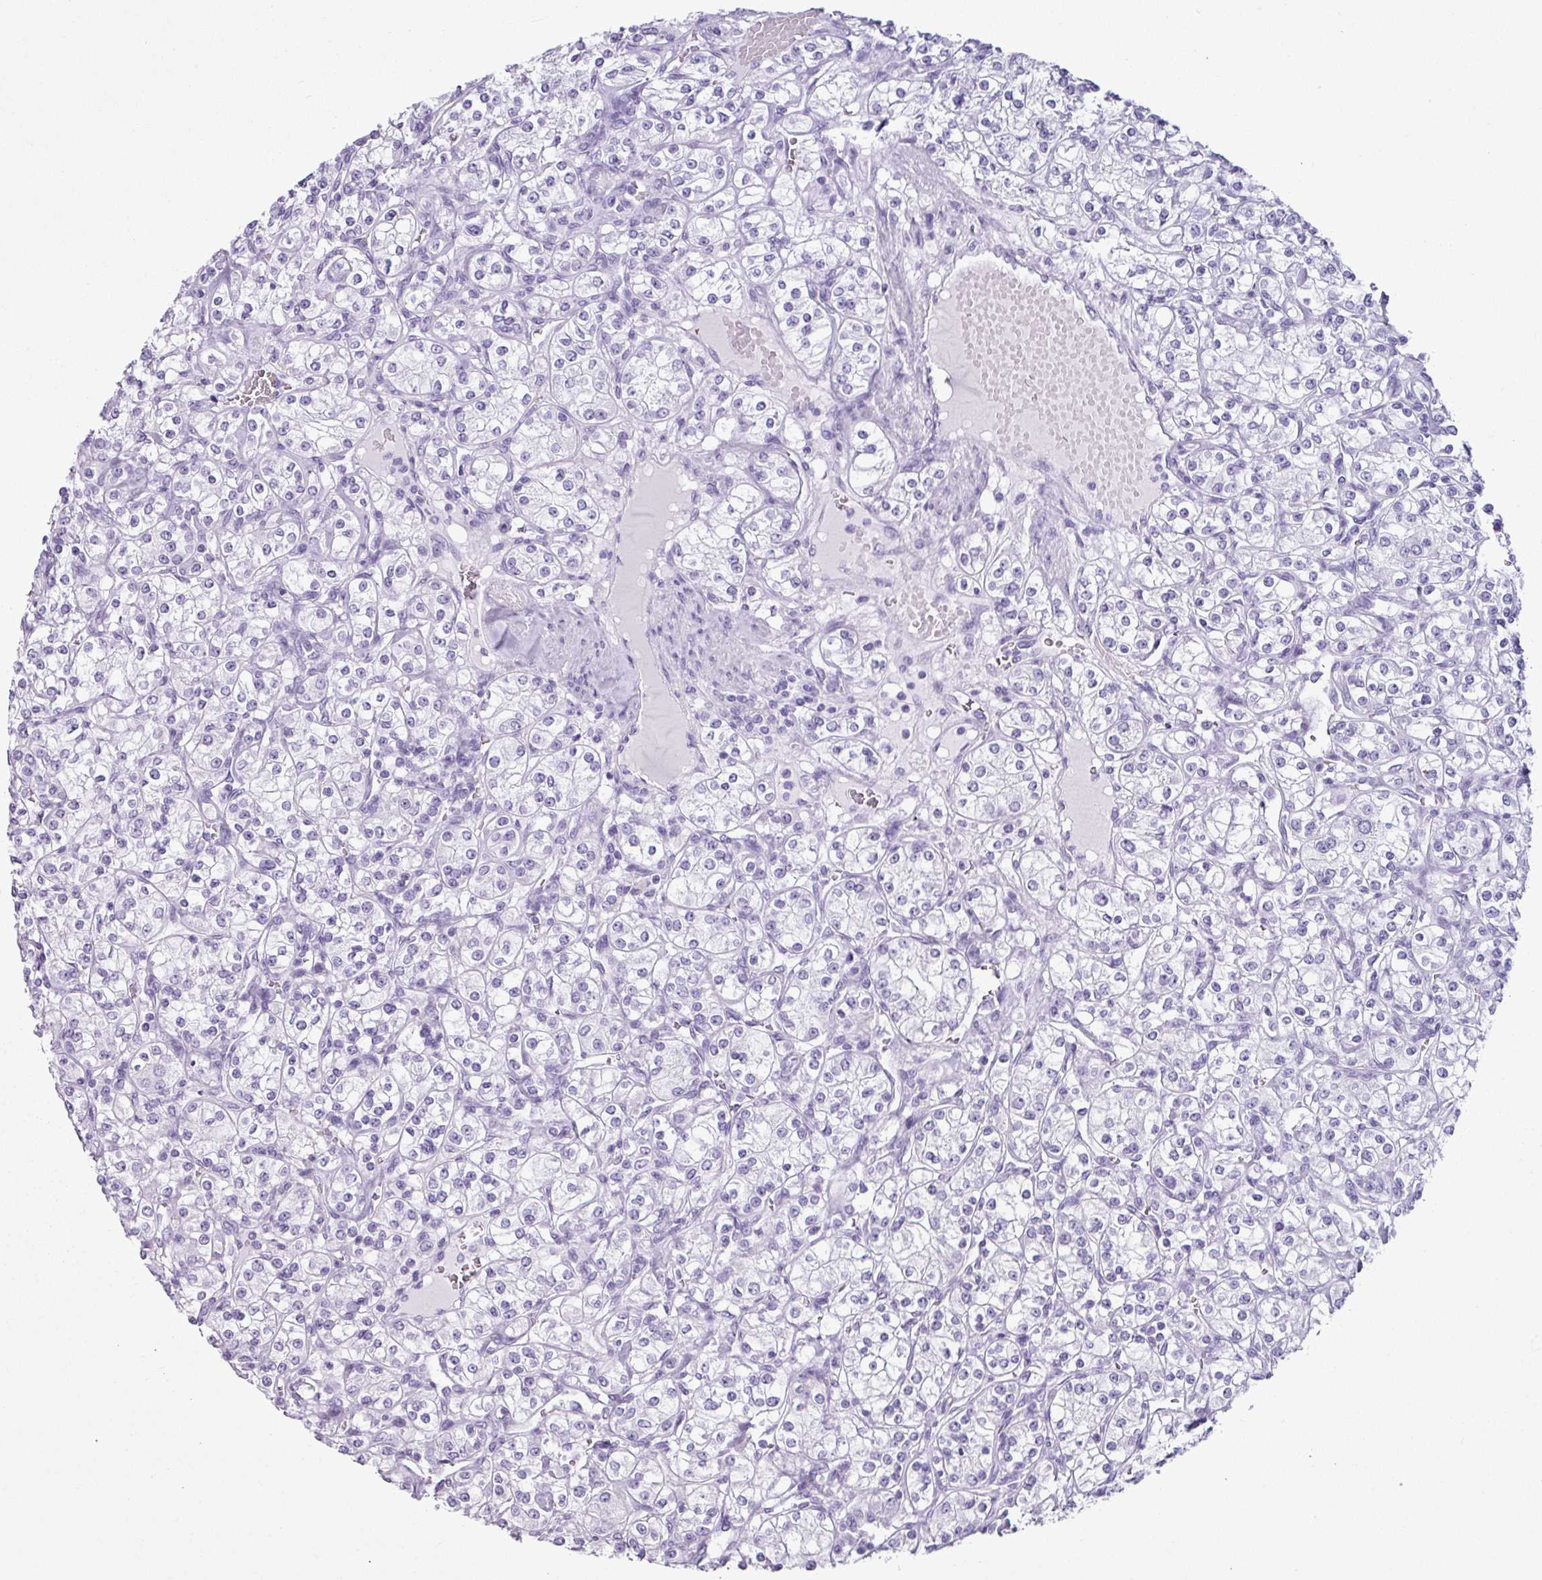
{"staining": {"intensity": "negative", "quantity": "none", "location": "none"}, "tissue": "renal cancer", "cell_type": "Tumor cells", "image_type": "cancer", "snomed": [{"axis": "morphology", "description": "Adenocarcinoma, NOS"}, {"axis": "topography", "description": "Kidney"}], "caption": "High magnification brightfield microscopy of adenocarcinoma (renal) stained with DAB (brown) and counterstained with hematoxylin (blue): tumor cells show no significant expression.", "gene": "SCT", "patient": {"sex": "male", "age": 77}}